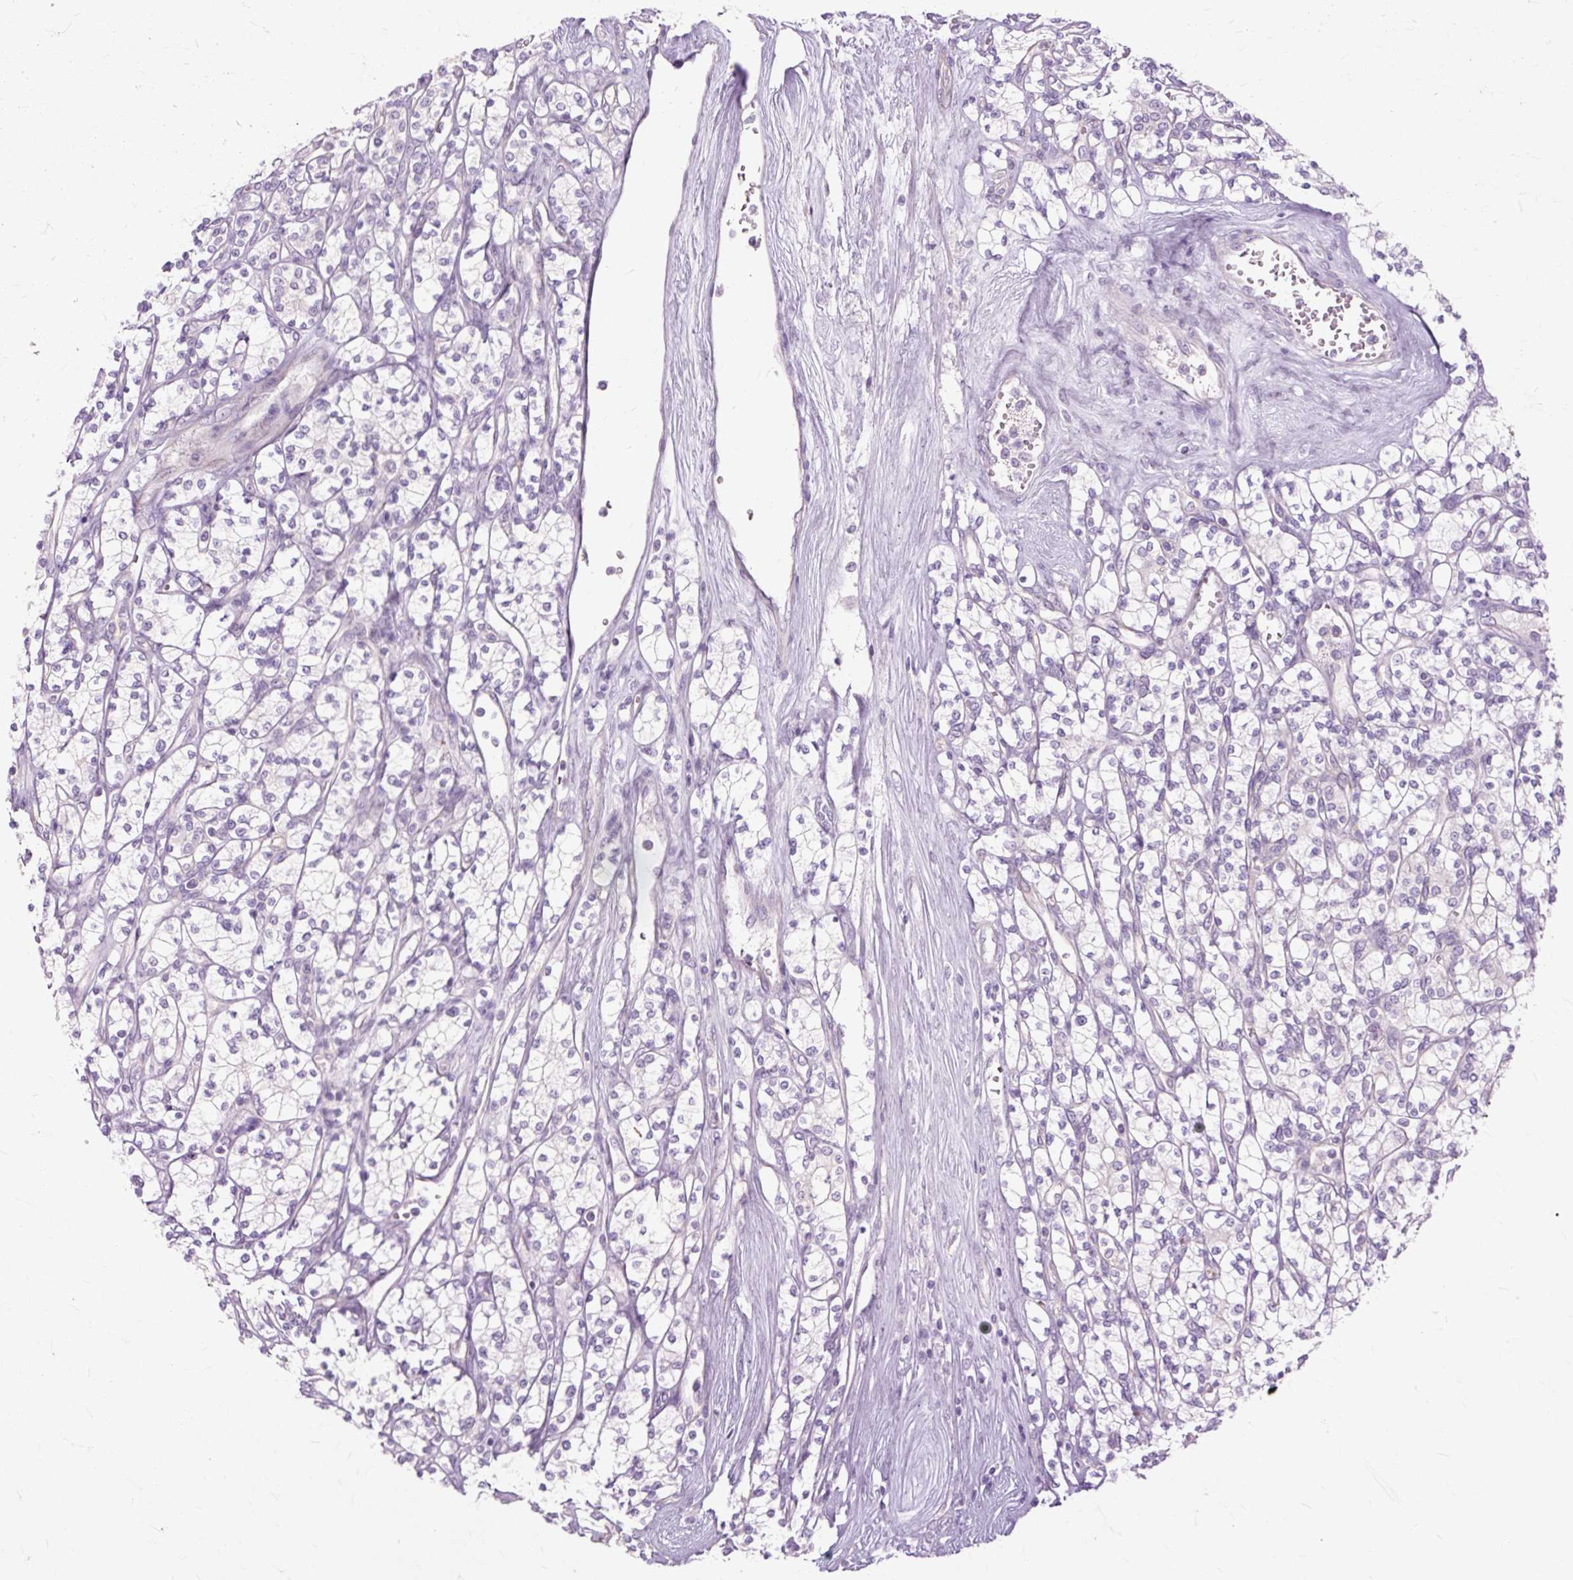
{"staining": {"intensity": "negative", "quantity": "none", "location": "none"}, "tissue": "renal cancer", "cell_type": "Tumor cells", "image_type": "cancer", "snomed": [{"axis": "morphology", "description": "Adenocarcinoma, NOS"}, {"axis": "topography", "description": "Kidney"}], "caption": "High magnification brightfield microscopy of adenocarcinoma (renal) stained with DAB (3,3'-diaminobenzidine) (brown) and counterstained with hematoxylin (blue): tumor cells show no significant expression.", "gene": "ZNF35", "patient": {"sex": "male", "age": 77}}